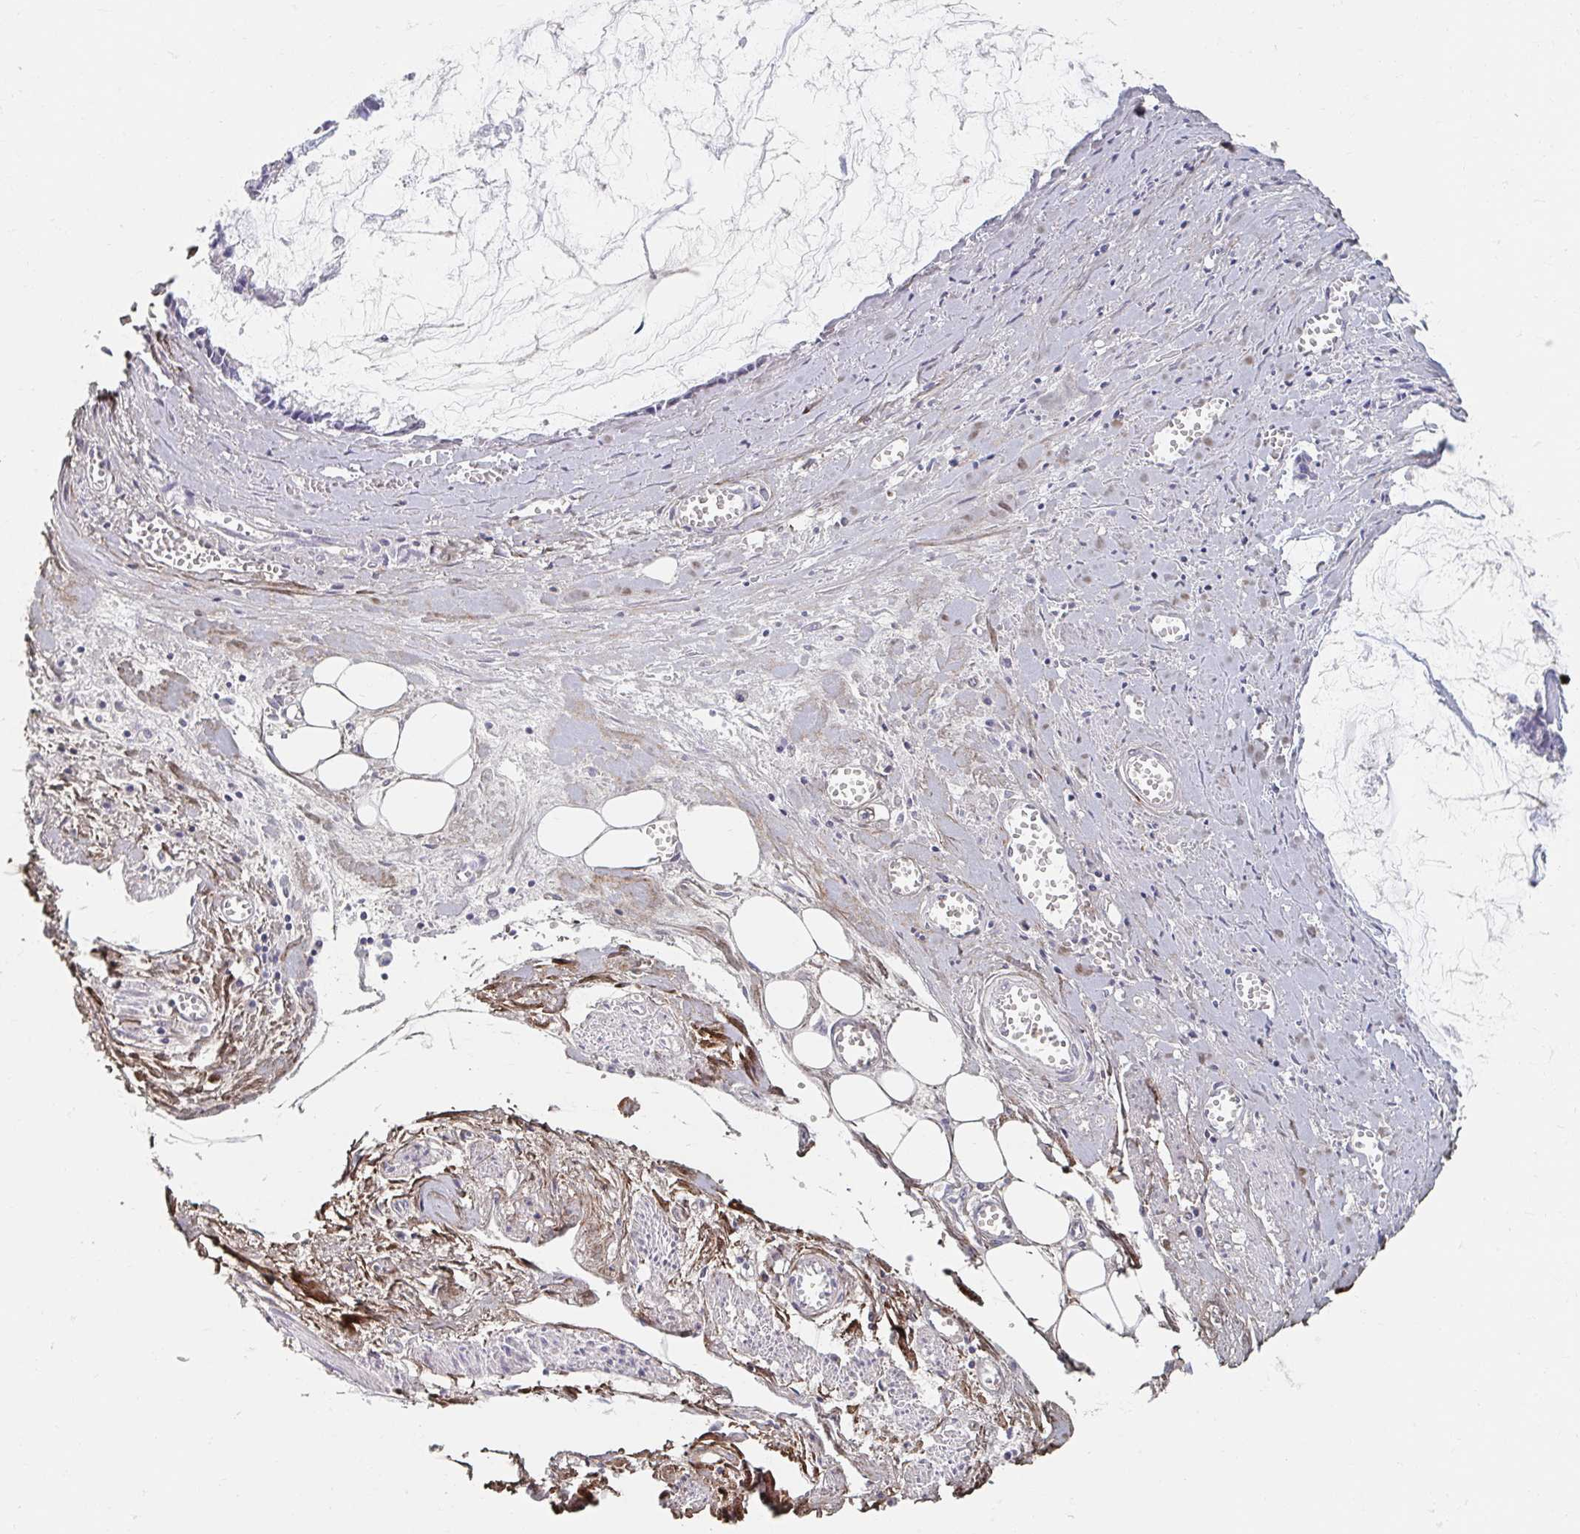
{"staining": {"intensity": "negative", "quantity": "none", "location": "none"}, "tissue": "ovarian cancer", "cell_type": "Tumor cells", "image_type": "cancer", "snomed": [{"axis": "morphology", "description": "Cystadenocarcinoma, mucinous, NOS"}, {"axis": "topography", "description": "Ovary"}], "caption": "Tumor cells show no significant protein staining in ovarian cancer.", "gene": "MAVS", "patient": {"sex": "female", "age": 90}}